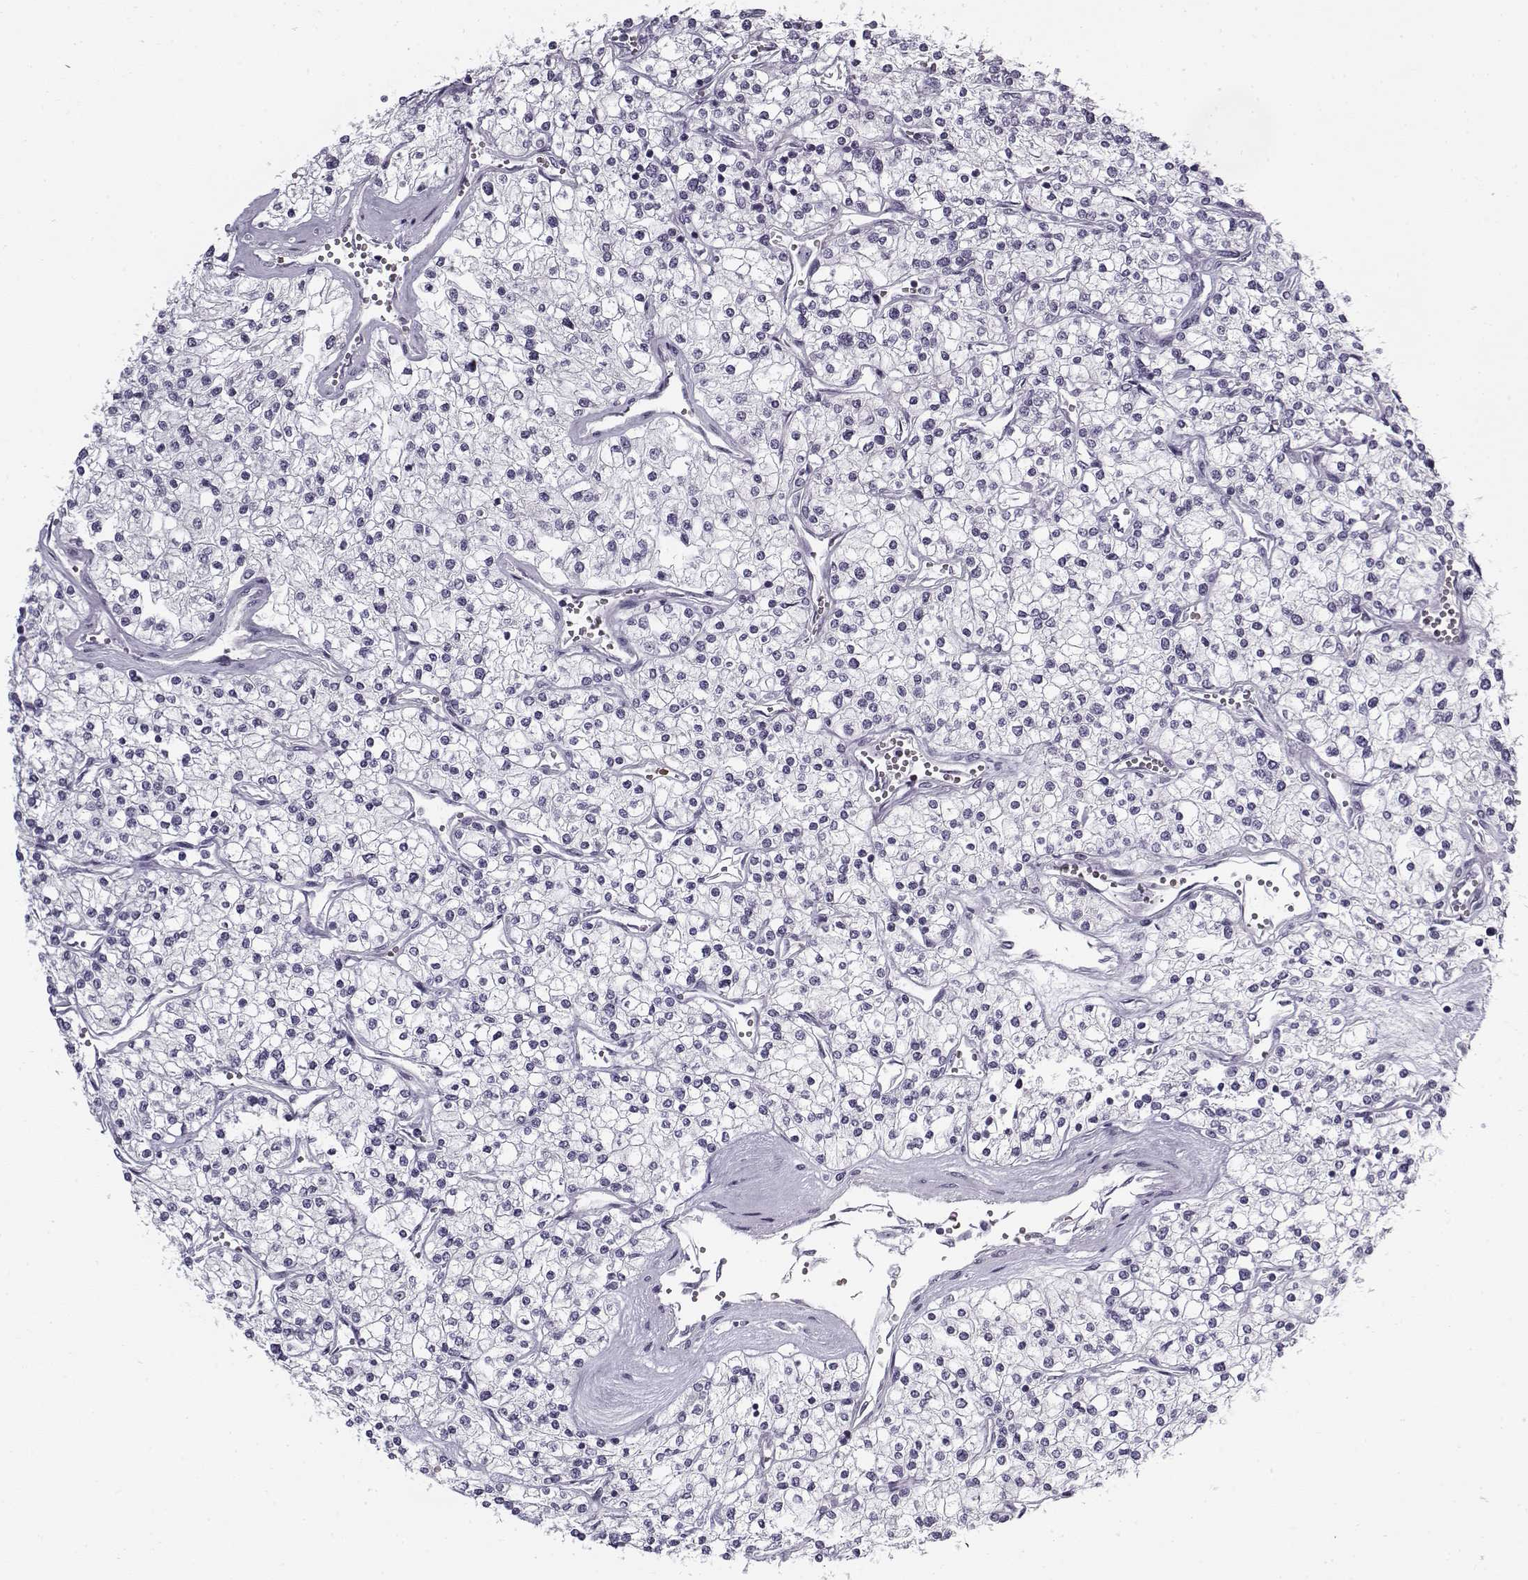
{"staining": {"intensity": "negative", "quantity": "none", "location": "none"}, "tissue": "renal cancer", "cell_type": "Tumor cells", "image_type": "cancer", "snomed": [{"axis": "morphology", "description": "Adenocarcinoma, NOS"}, {"axis": "topography", "description": "Kidney"}], "caption": "Renal cancer was stained to show a protein in brown. There is no significant positivity in tumor cells.", "gene": "SNCA", "patient": {"sex": "male", "age": 80}}